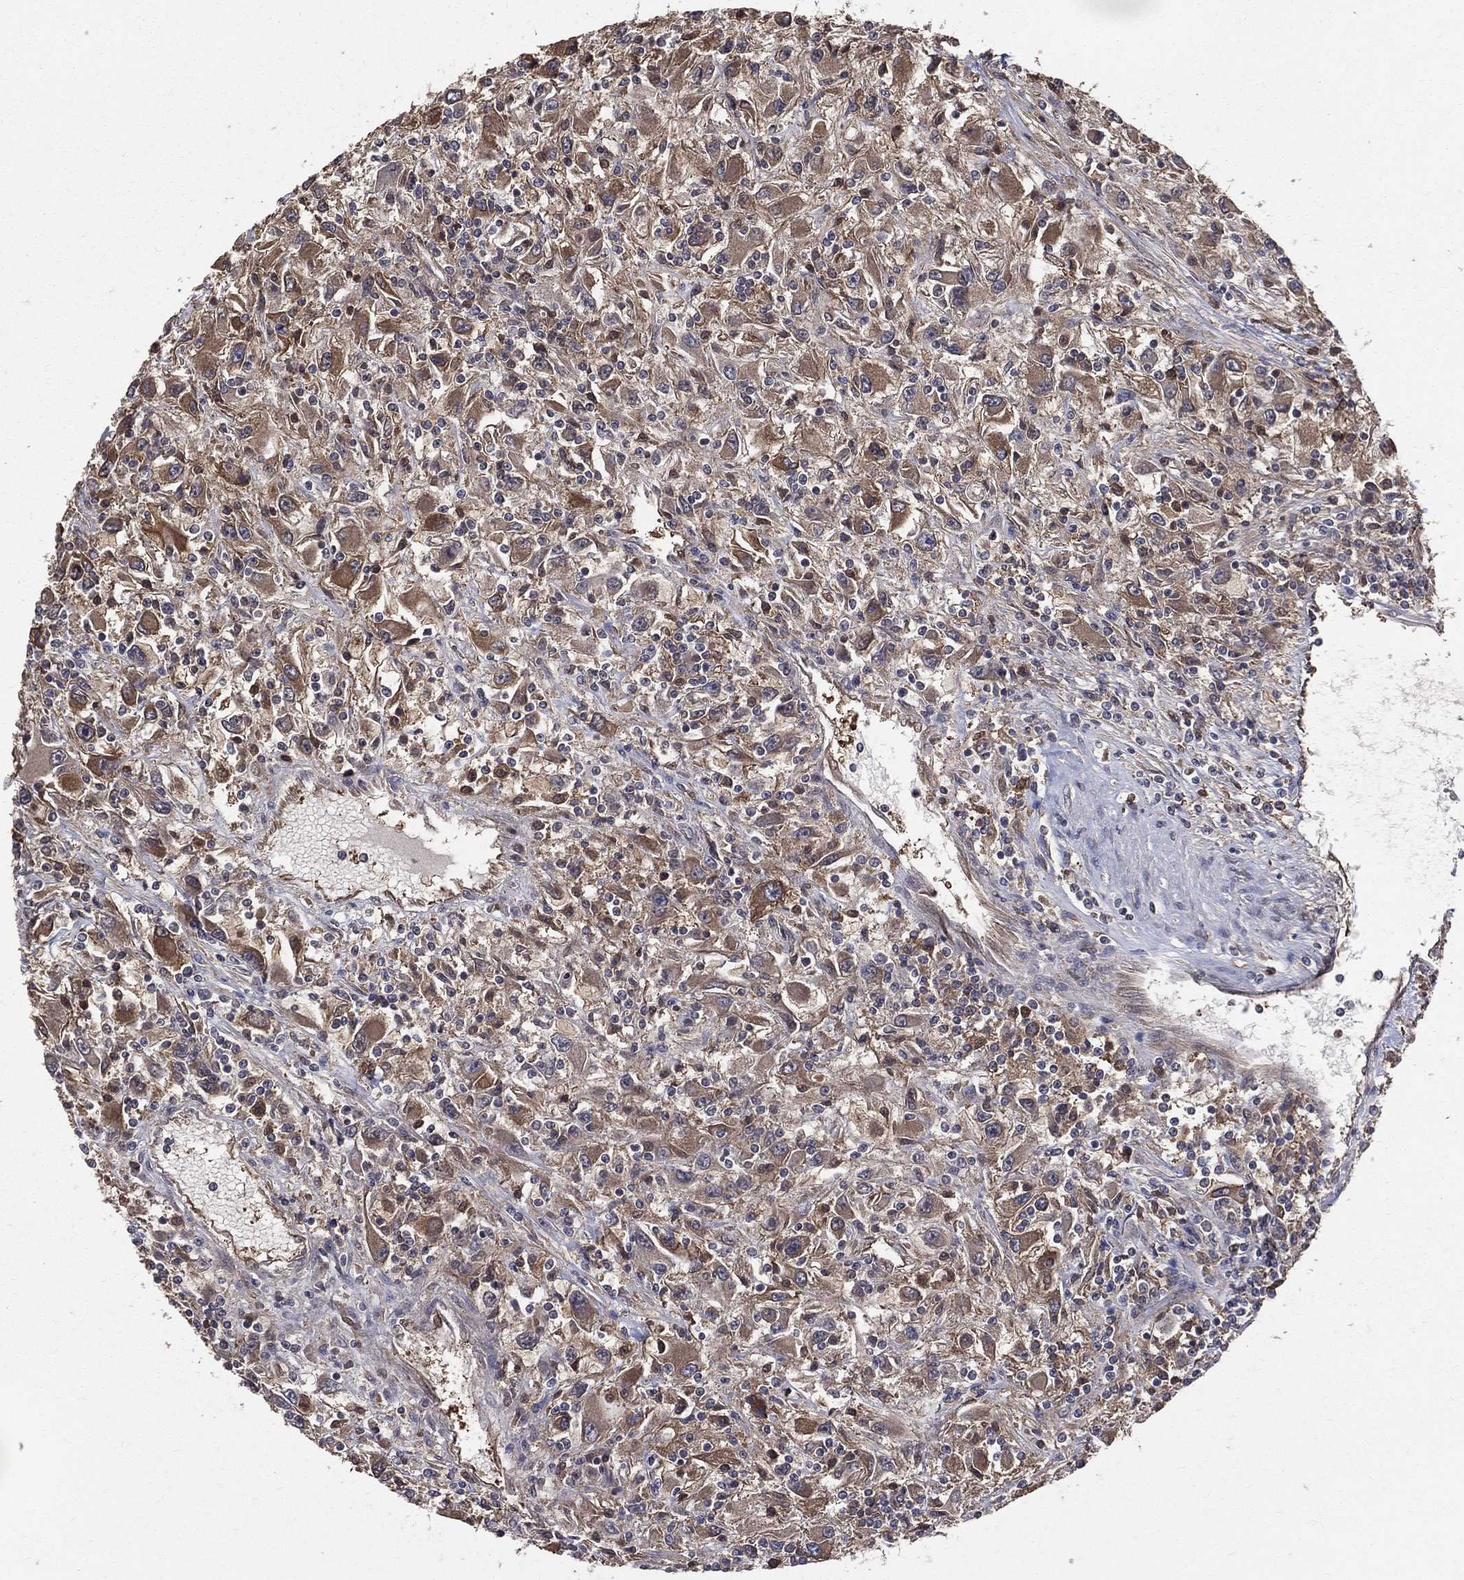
{"staining": {"intensity": "moderate", "quantity": "25%-75%", "location": "cytoplasmic/membranous"}, "tissue": "renal cancer", "cell_type": "Tumor cells", "image_type": "cancer", "snomed": [{"axis": "morphology", "description": "Adenocarcinoma, NOS"}, {"axis": "topography", "description": "Kidney"}], "caption": "The histopathology image demonstrates a brown stain indicating the presence of a protein in the cytoplasmic/membranous of tumor cells in renal cancer.", "gene": "DPYSL2", "patient": {"sex": "female", "age": 67}}